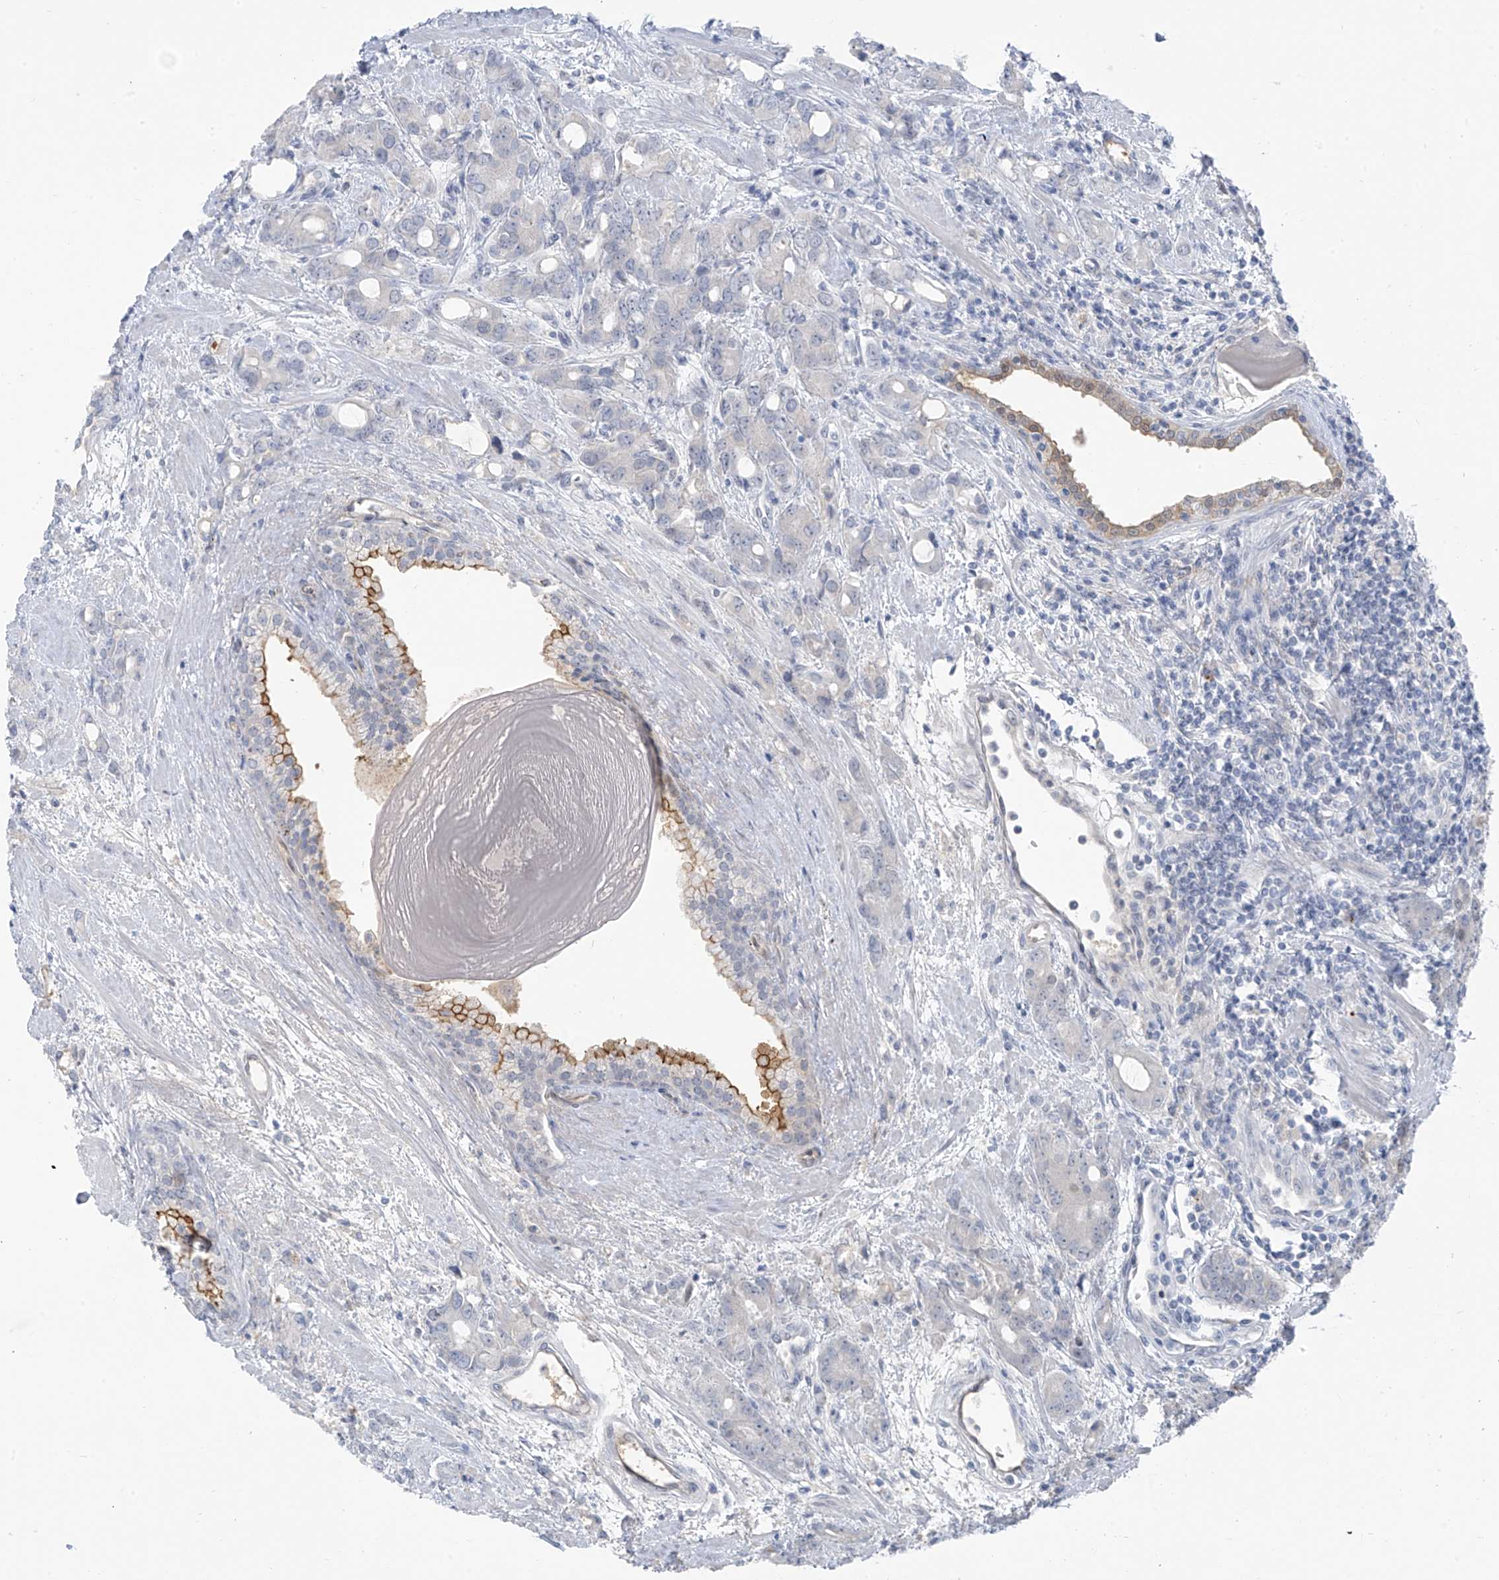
{"staining": {"intensity": "negative", "quantity": "none", "location": "none"}, "tissue": "prostate cancer", "cell_type": "Tumor cells", "image_type": "cancer", "snomed": [{"axis": "morphology", "description": "Adenocarcinoma, High grade"}, {"axis": "topography", "description": "Prostate"}], "caption": "The image demonstrates no staining of tumor cells in adenocarcinoma (high-grade) (prostate).", "gene": "ZNF793", "patient": {"sex": "male", "age": 62}}